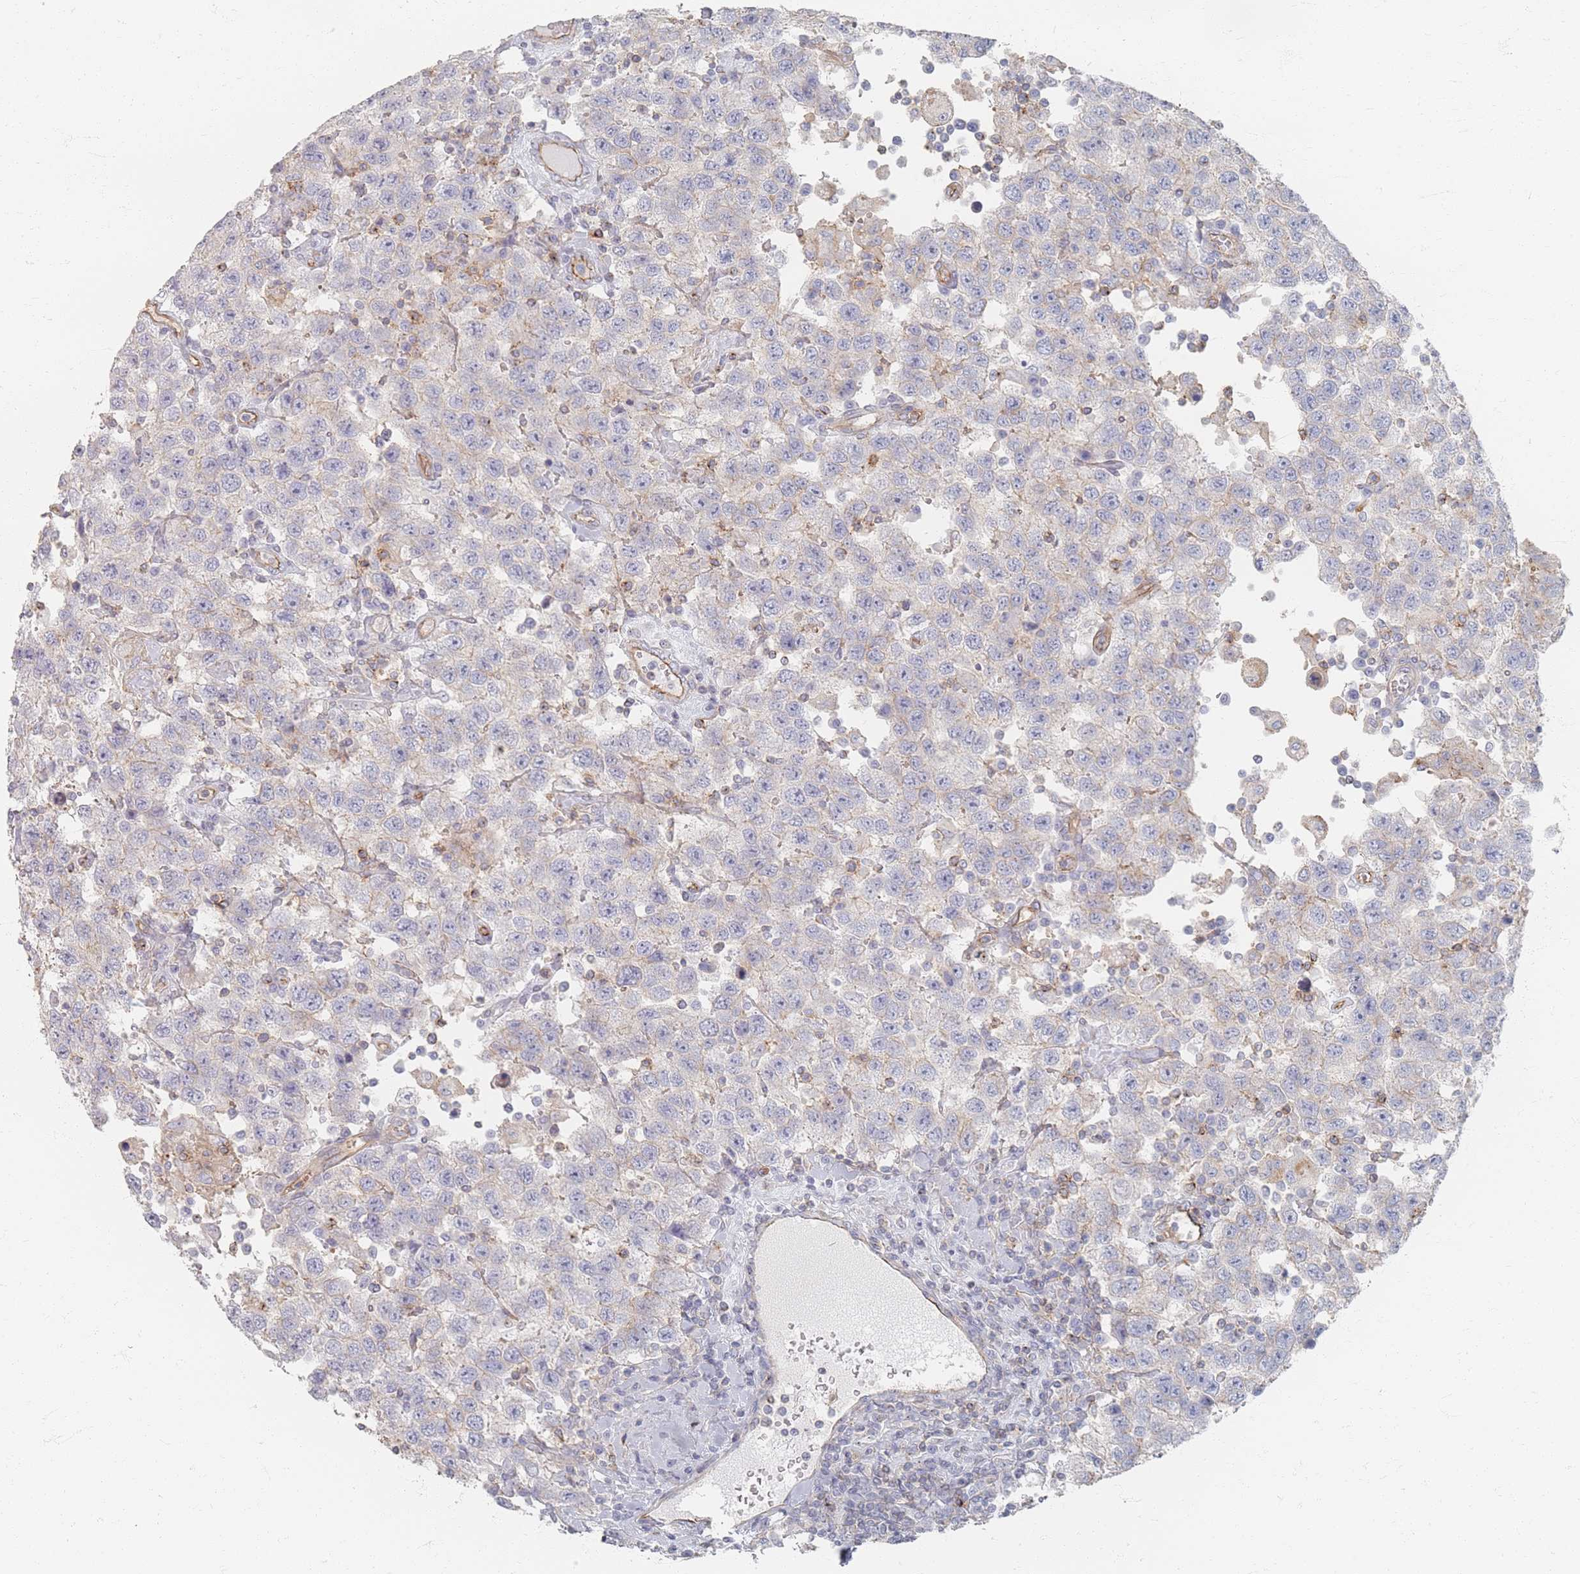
{"staining": {"intensity": "negative", "quantity": "none", "location": "none"}, "tissue": "testis cancer", "cell_type": "Tumor cells", "image_type": "cancer", "snomed": [{"axis": "morphology", "description": "Seminoma, NOS"}, {"axis": "topography", "description": "Testis"}], "caption": "Immunohistochemistry (IHC) histopathology image of neoplastic tissue: human testis seminoma stained with DAB (3,3'-diaminobenzidine) shows no significant protein positivity in tumor cells.", "gene": "GNB1", "patient": {"sex": "male", "age": 41}}